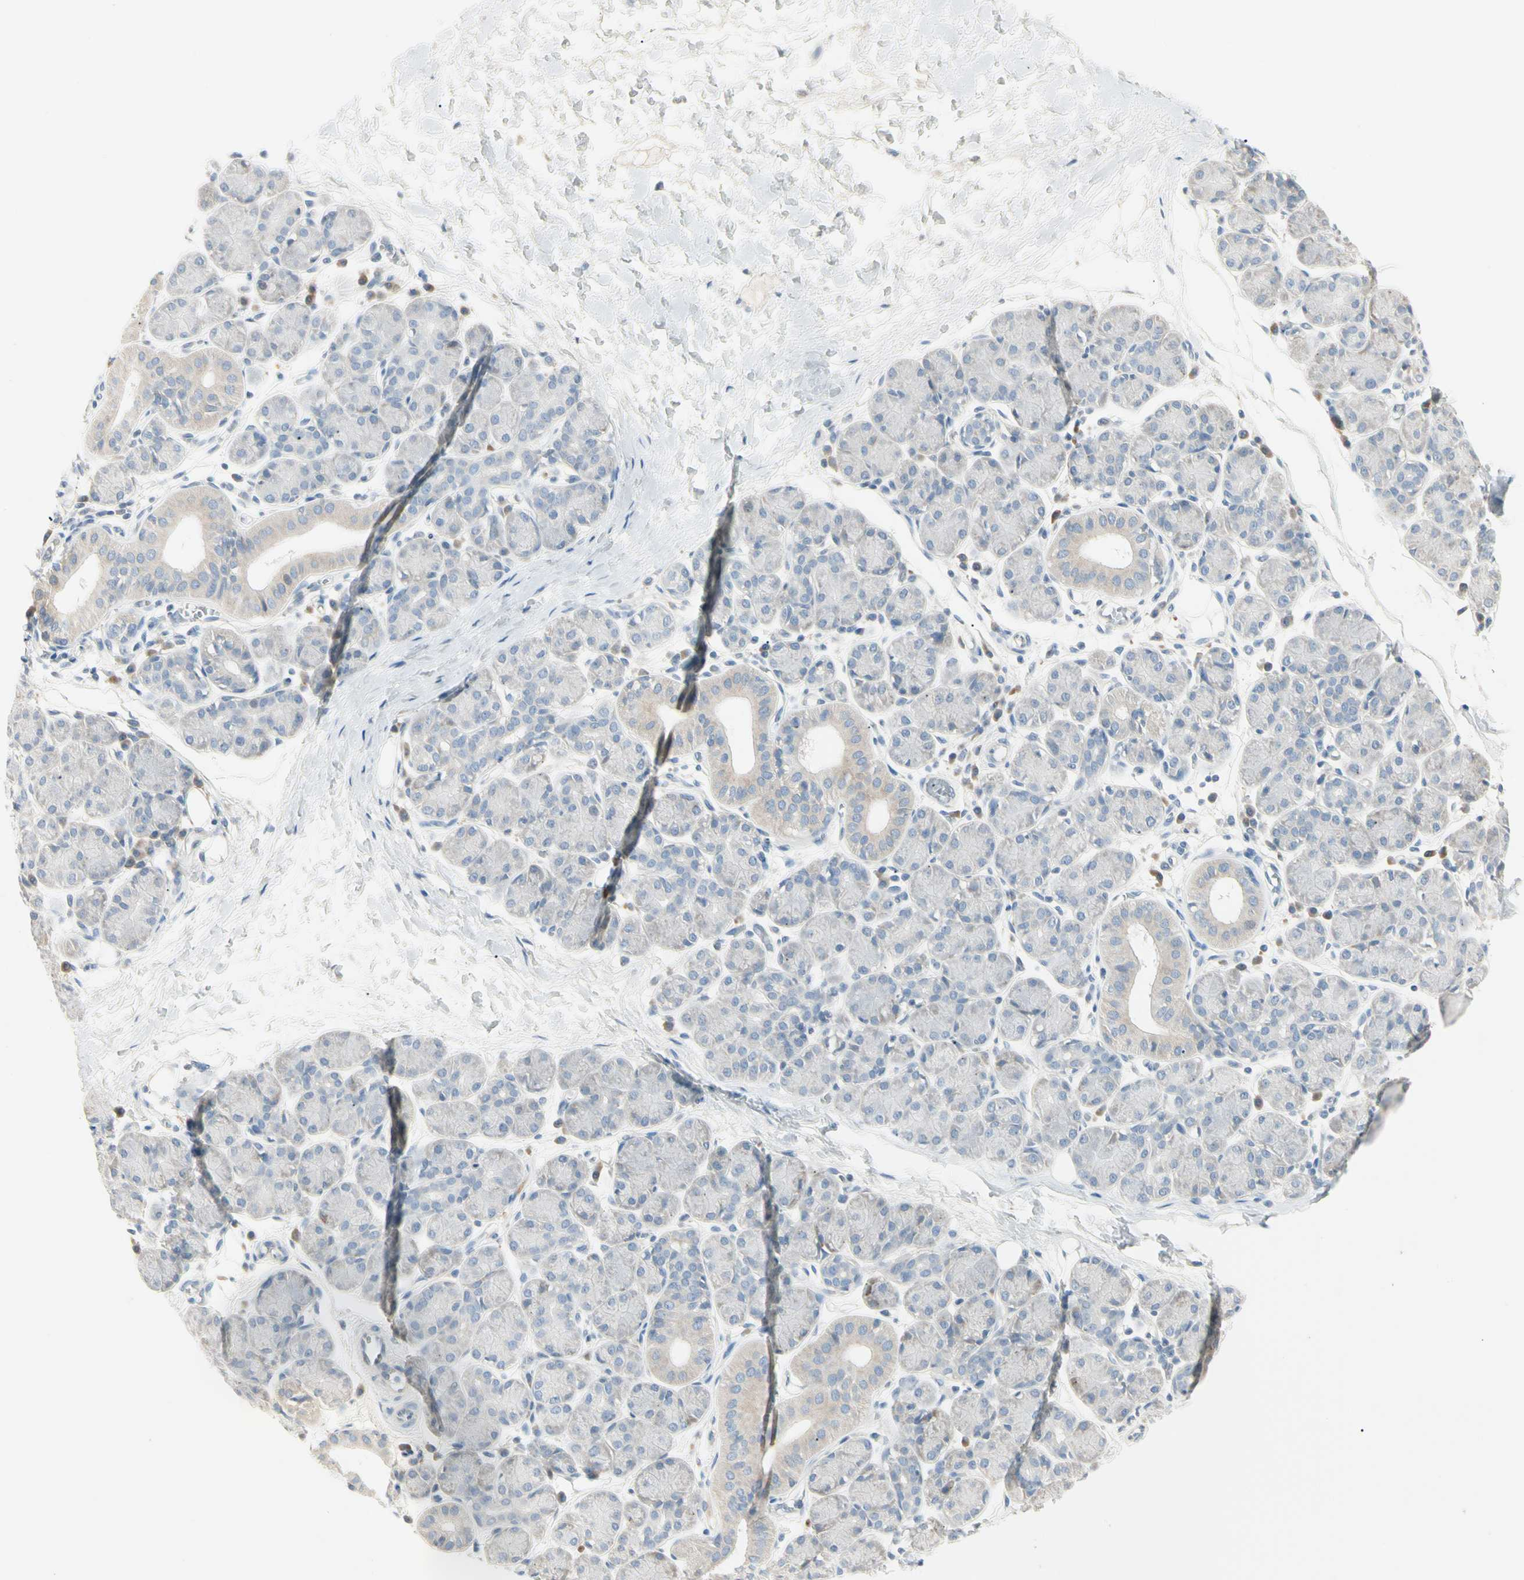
{"staining": {"intensity": "negative", "quantity": "none", "location": "none"}, "tissue": "salivary gland", "cell_type": "Glandular cells", "image_type": "normal", "snomed": [{"axis": "morphology", "description": "Normal tissue, NOS"}, {"axis": "morphology", "description": "Inflammation, NOS"}, {"axis": "topography", "description": "Lymph node"}, {"axis": "topography", "description": "Salivary gland"}], "caption": "Immunohistochemistry image of normal salivary gland stained for a protein (brown), which reveals no positivity in glandular cells.", "gene": "ALDH18A1", "patient": {"sex": "male", "age": 3}}